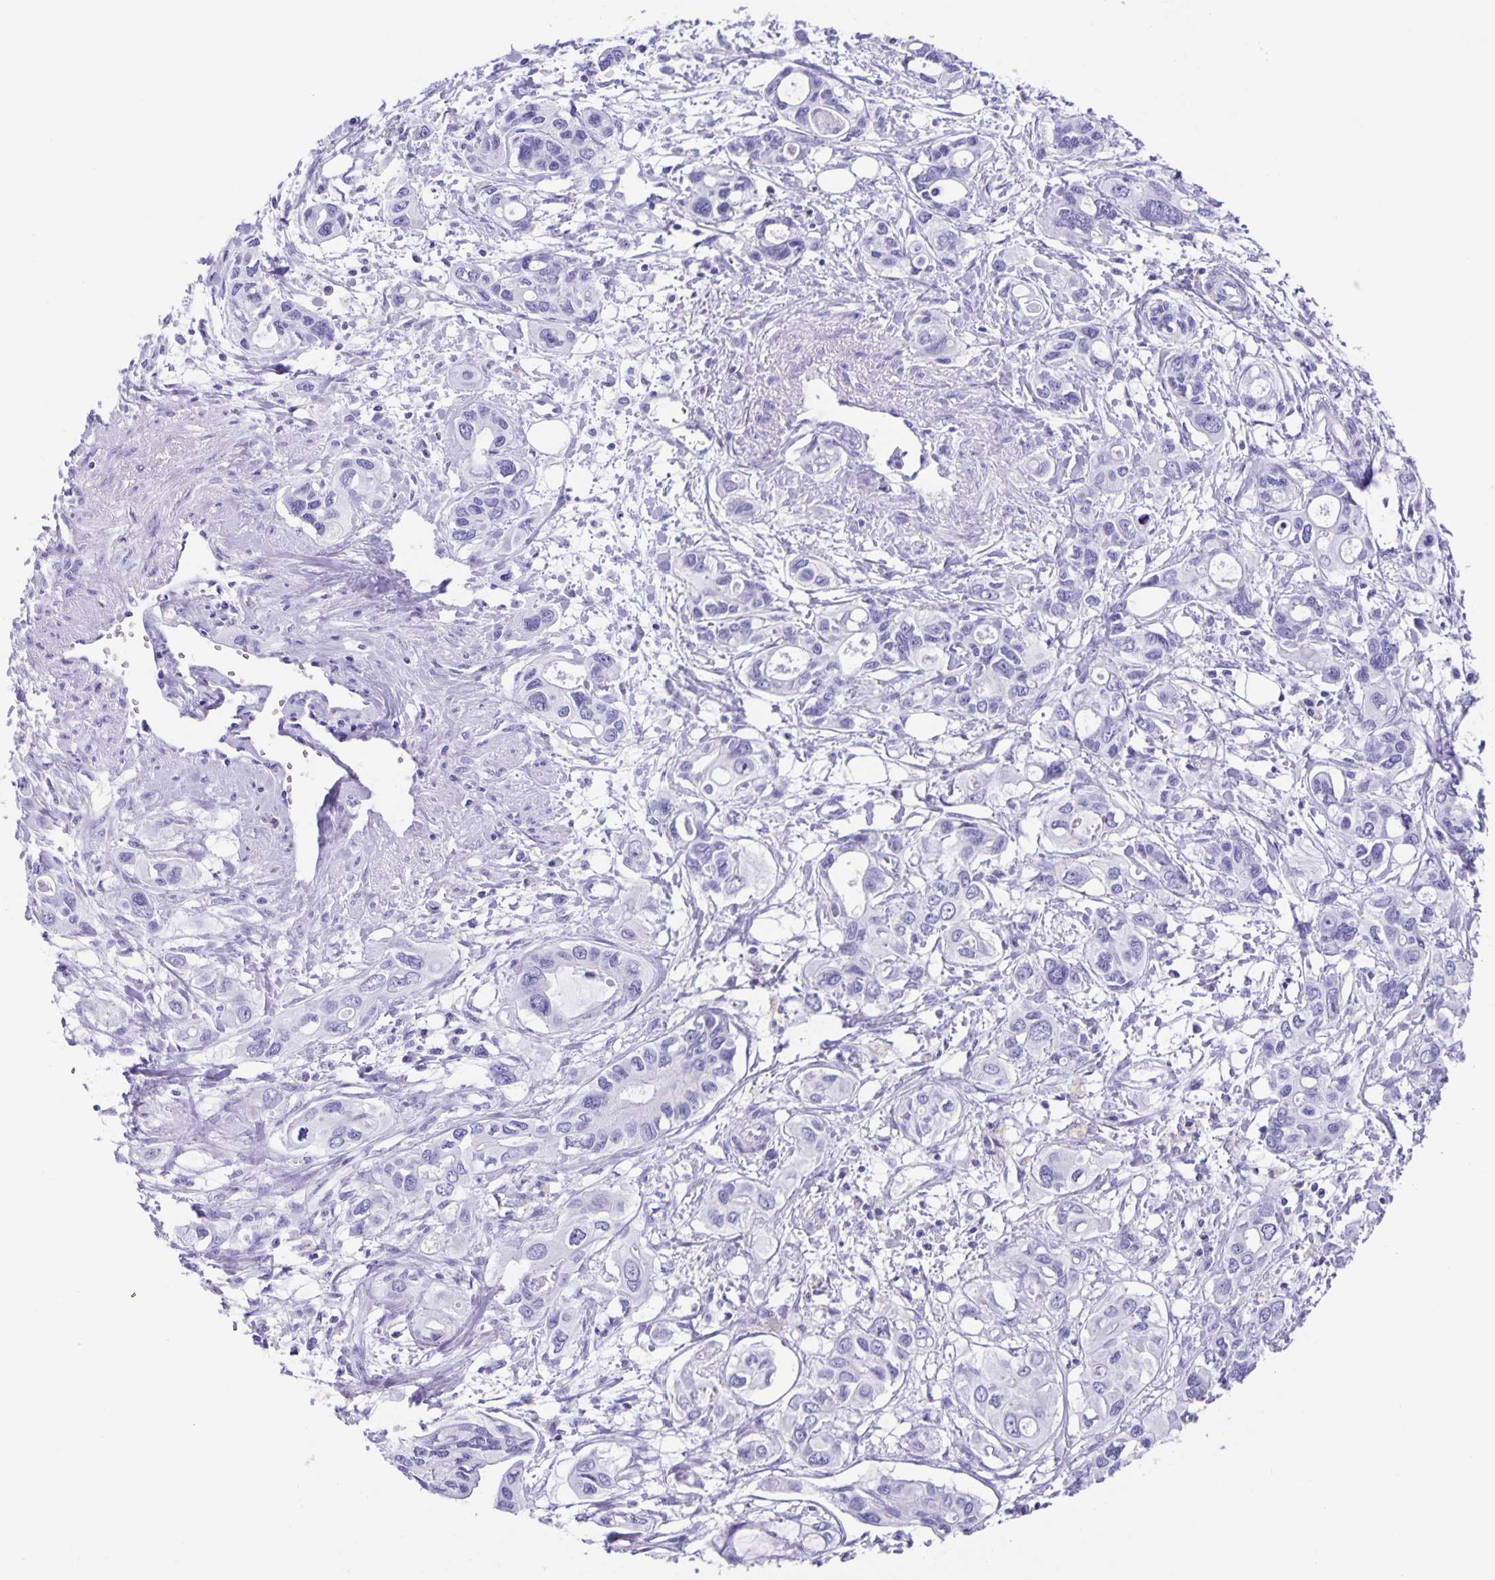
{"staining": {"intensity": "negative", "quantity": "none", "location": "none"}, "tissue": "pancreatic cancer", "cell_type": "Tumor cells", "image_type": "cancer", "snomed": [{"axis": "morphology", "description": "Adenocarcinoma, NOS"}, {"axis": "topography", "description": "Pancreas"}], "caption": "The micrograph demonstrates no staining of tumor cells in pancreatic cancer. (Brightfield microscopy of DAB IHC at high magnification).", "gene": "GUCA2A", "patient": {"sex": "male", "age": 60}}